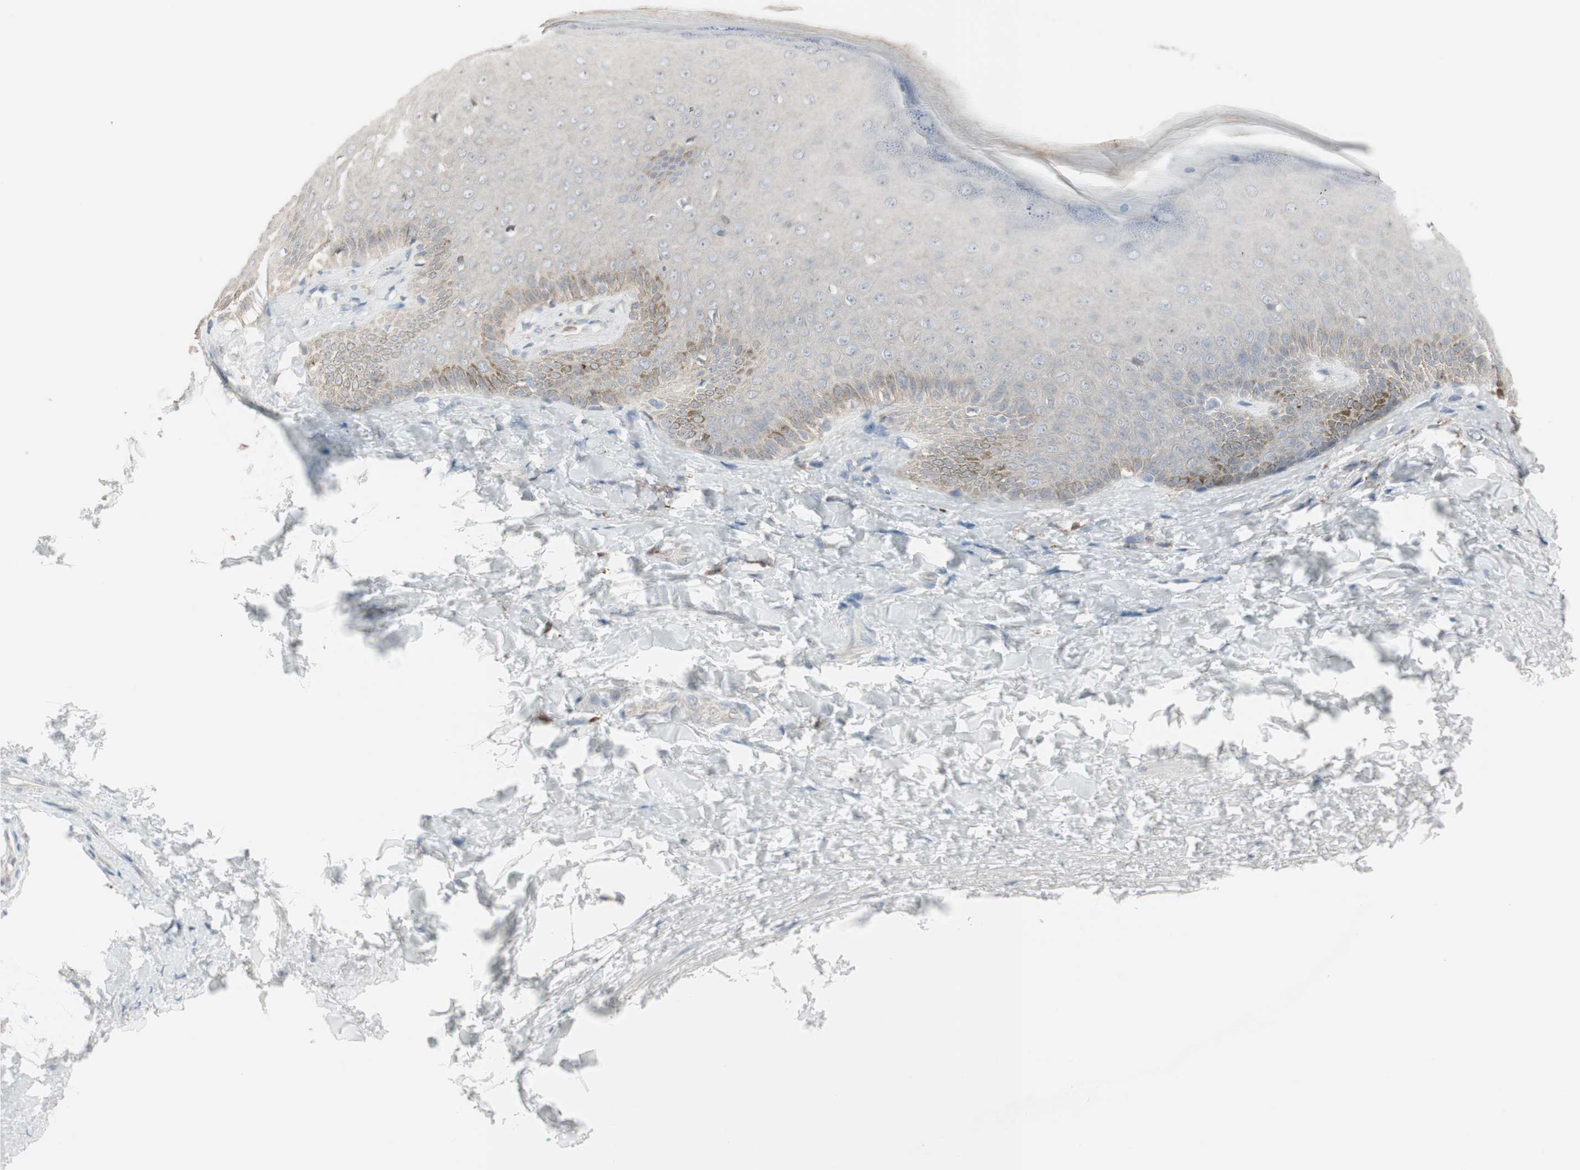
{"staining": {"intensity": "moderate", "quantity": "<25%", "location": "cytoplasmic/membranous"}, "tissue": "skin", "cell_type": "Epidermal cells", "image_type": "normal", "snomed": [{"axis": "morphology", "description": "Normal tissue, NOS"}, {"axis": "topography", "description": "Anal"}], "caption": "Immunohistochemistry micrograph of unremarkable skin: skin stained using IHC demonstrates low levels of moderate protein expression localized specifically in the cytoplasmic/membranous of epidermal cells, appearing as a cytoplasmic/membranous brown color.", "gene": "MAP4K4", "patient": {"sex": "male", "age": 69}}